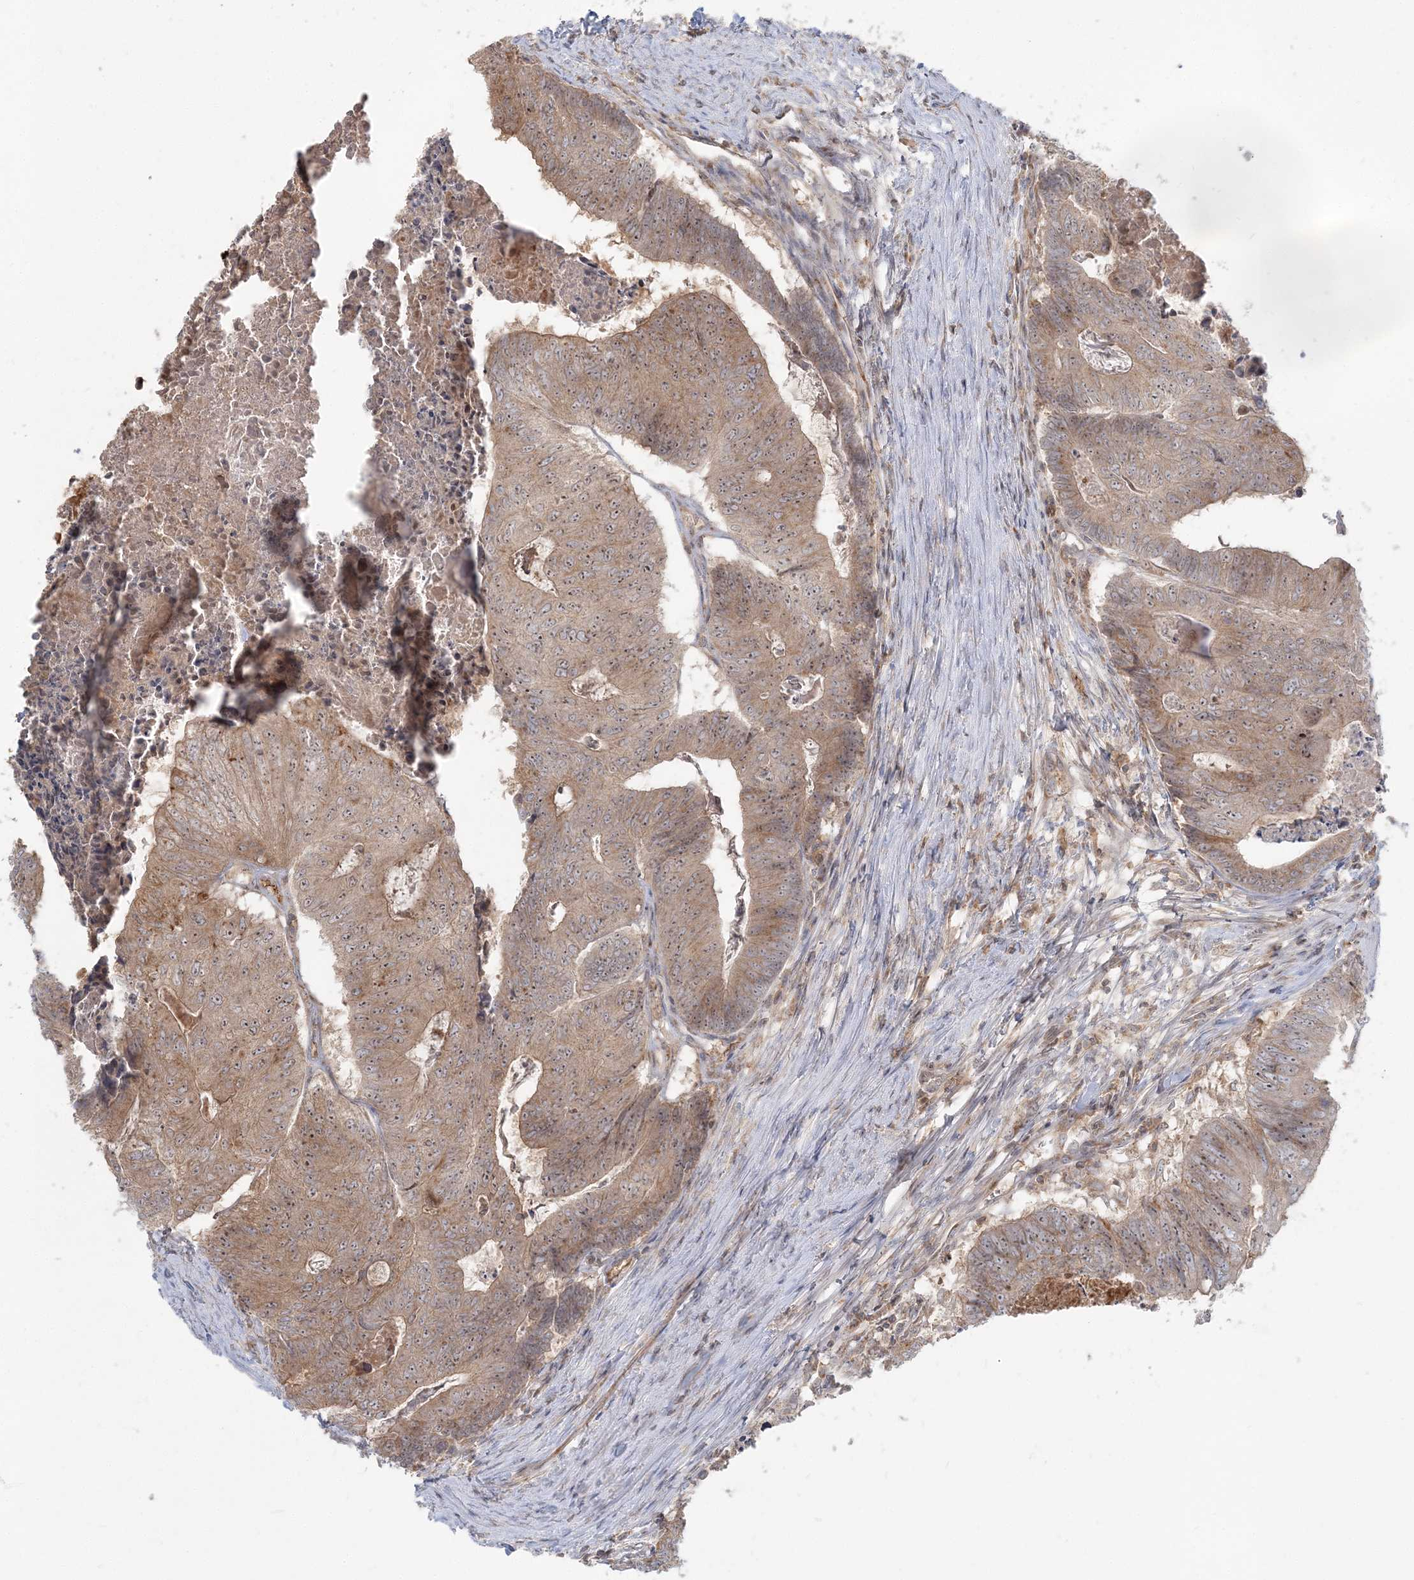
{"staining": {"intensity": "moderate", "quantity": ">75%", "location": "cytoplasmic/membranous"}, "tissue": "colorectal cancer", "cell_type": "Tumor cells", "image_type": "cancer", "snomed": [{"axis": "morphology", "description": "Adenocarcinoma, NOS"}, {"axis": "topography", "description": "Colon"}], "caption": "Approximately >75% of tumor cells in human colorectal adenocarcinoma exhibit moderate cytoplasmic/membranous protein expression as visualized by brown immunohistochemical staining.", "gene": "AP1AR", "patient": {"sex": "female", "age": 67}}